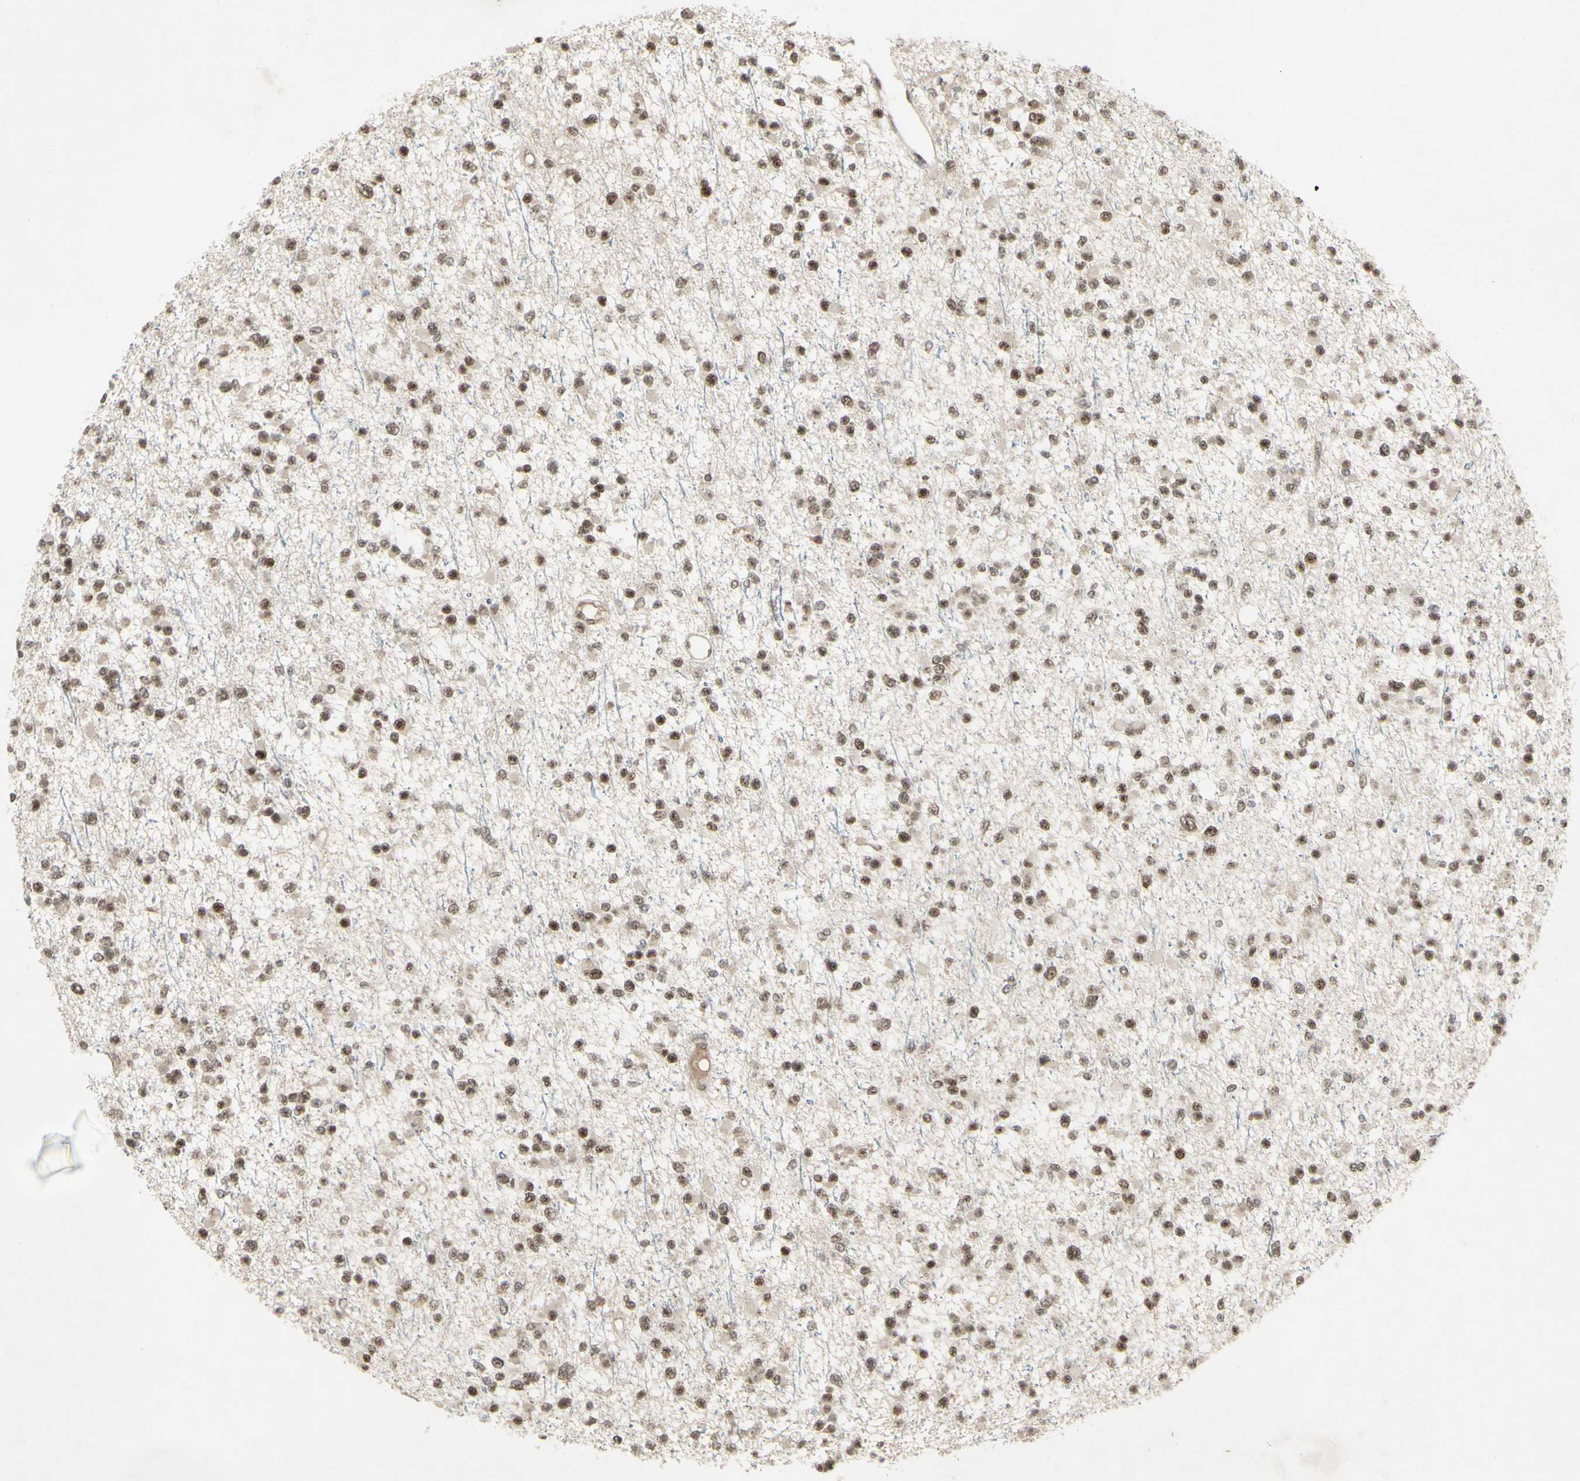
{"staining": {"intensity": "moderate", "quantity": ">75%", "location": "nuclear"}, "tissue": "glioma", "cell_type": "Tumor cells", "image_type": "cancer", "snomed": [{"axis": "morphology", "description": "Glioma, malignant, Low grade"}, {"axis": "topography", "description": "Brain"}], "caption": "Immunohistochemistry histopathology image of human malignant glioma (low-grade) stained for a protein (brown), which reveals medium levels of moderate nuclear expression in approximately >75% of tumor cells.", "gene": "CCNT1", "patient": {"sex": "female", "age": 22}}